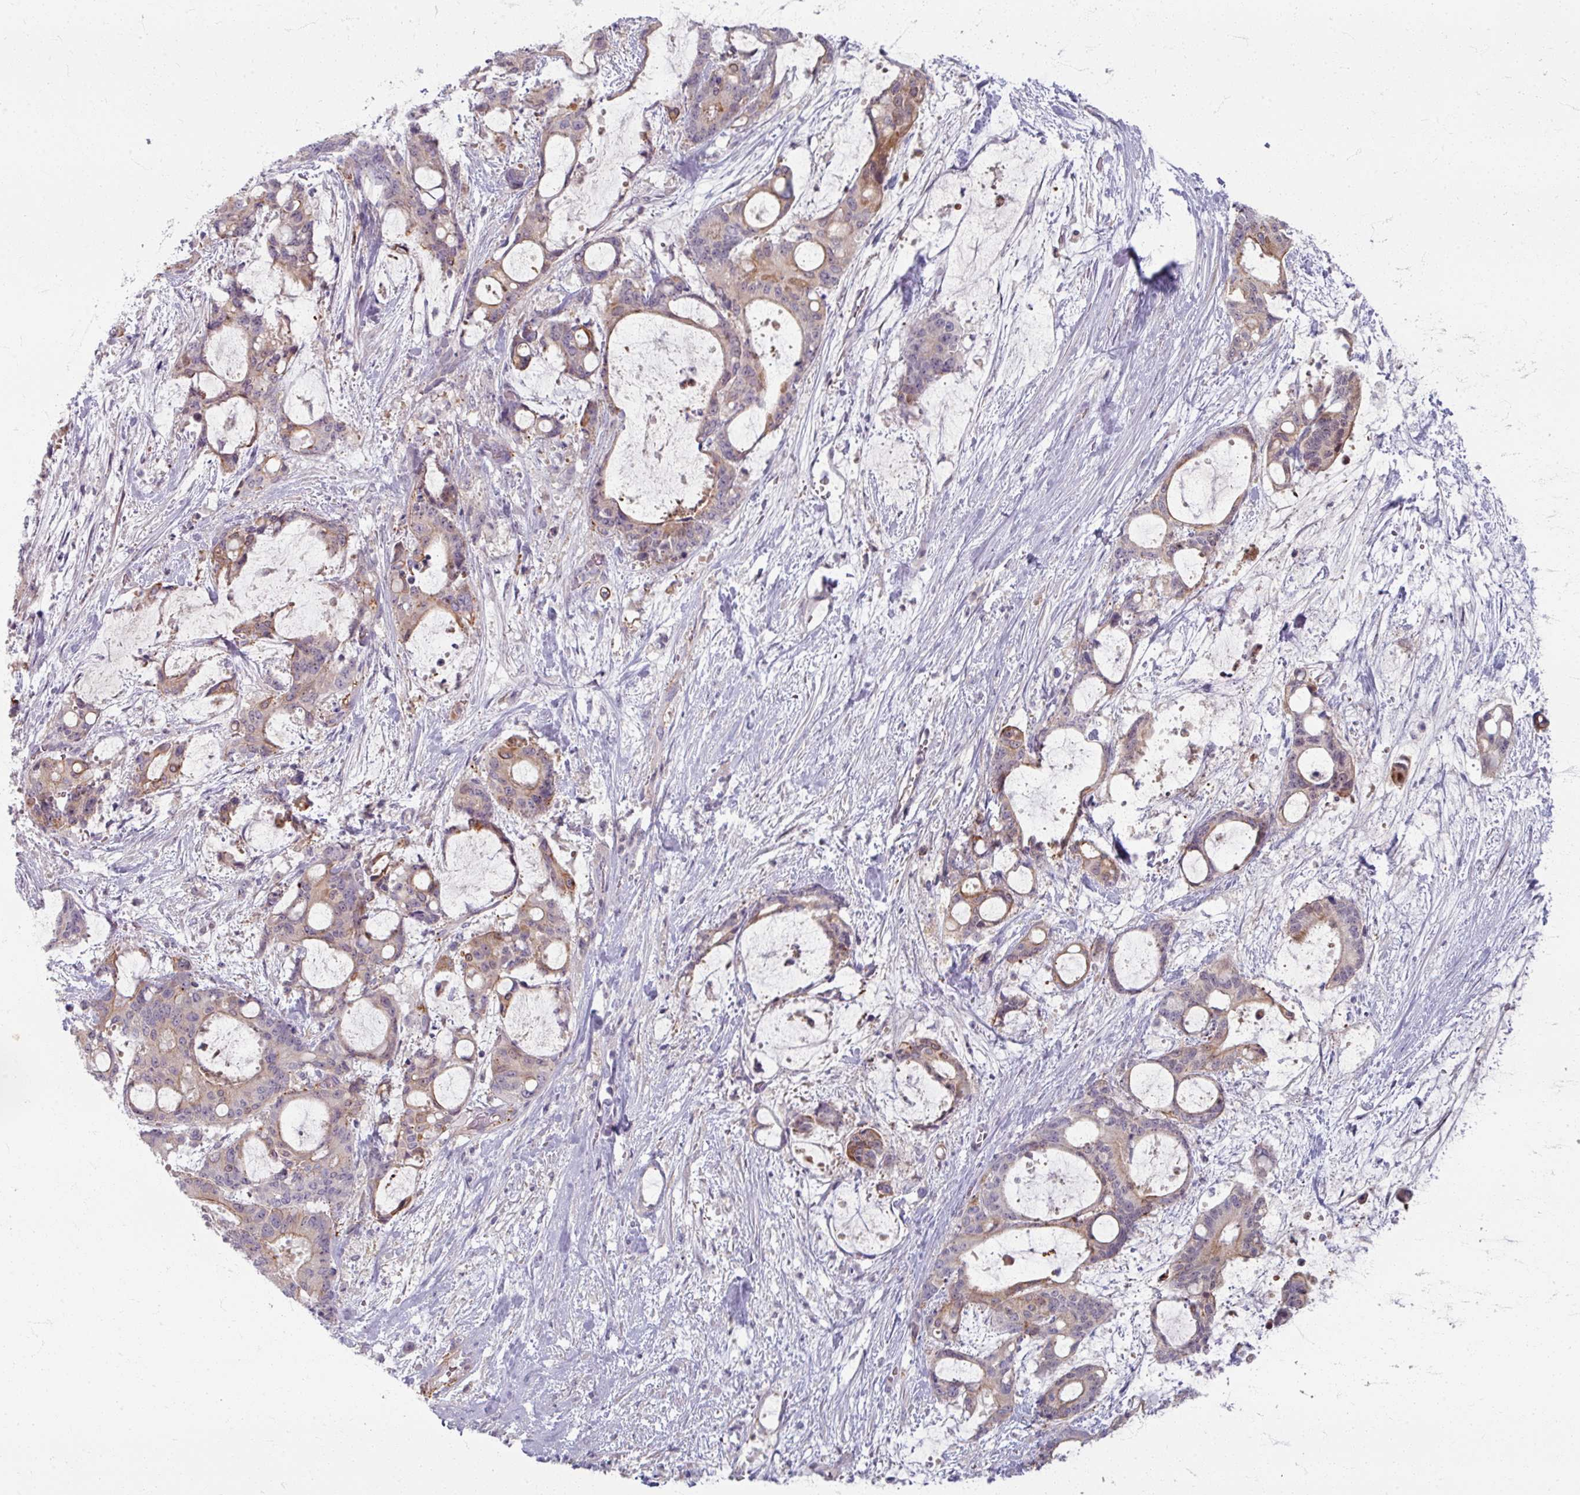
{"staining": {"intensity": "weak", "quantity": "25%-75%", "location": "cytoplasmic/membranous"}, "tissue": "liver cancer", "cell_type": "Tumor cells", "image_type": "cancer", "snomed": [{"axis": "morphology", "description": "Normal tissue, NOS"}, {"axis": "morphology", "description": "Cholangiocarcinoma"}, {"axis": "topography", "description": "Liver"}, {"axis": "topography", "description": "Peripheral nerve tissue"}], "caption": "Tumor cells reveal low levels of weak cytoplasmic/membranous positivity in approximately 25%-75% of cells in cholangiocarcinoma (liver).", "gene": "TTLL7", "patient": {"sex": "female", "age": 73}}